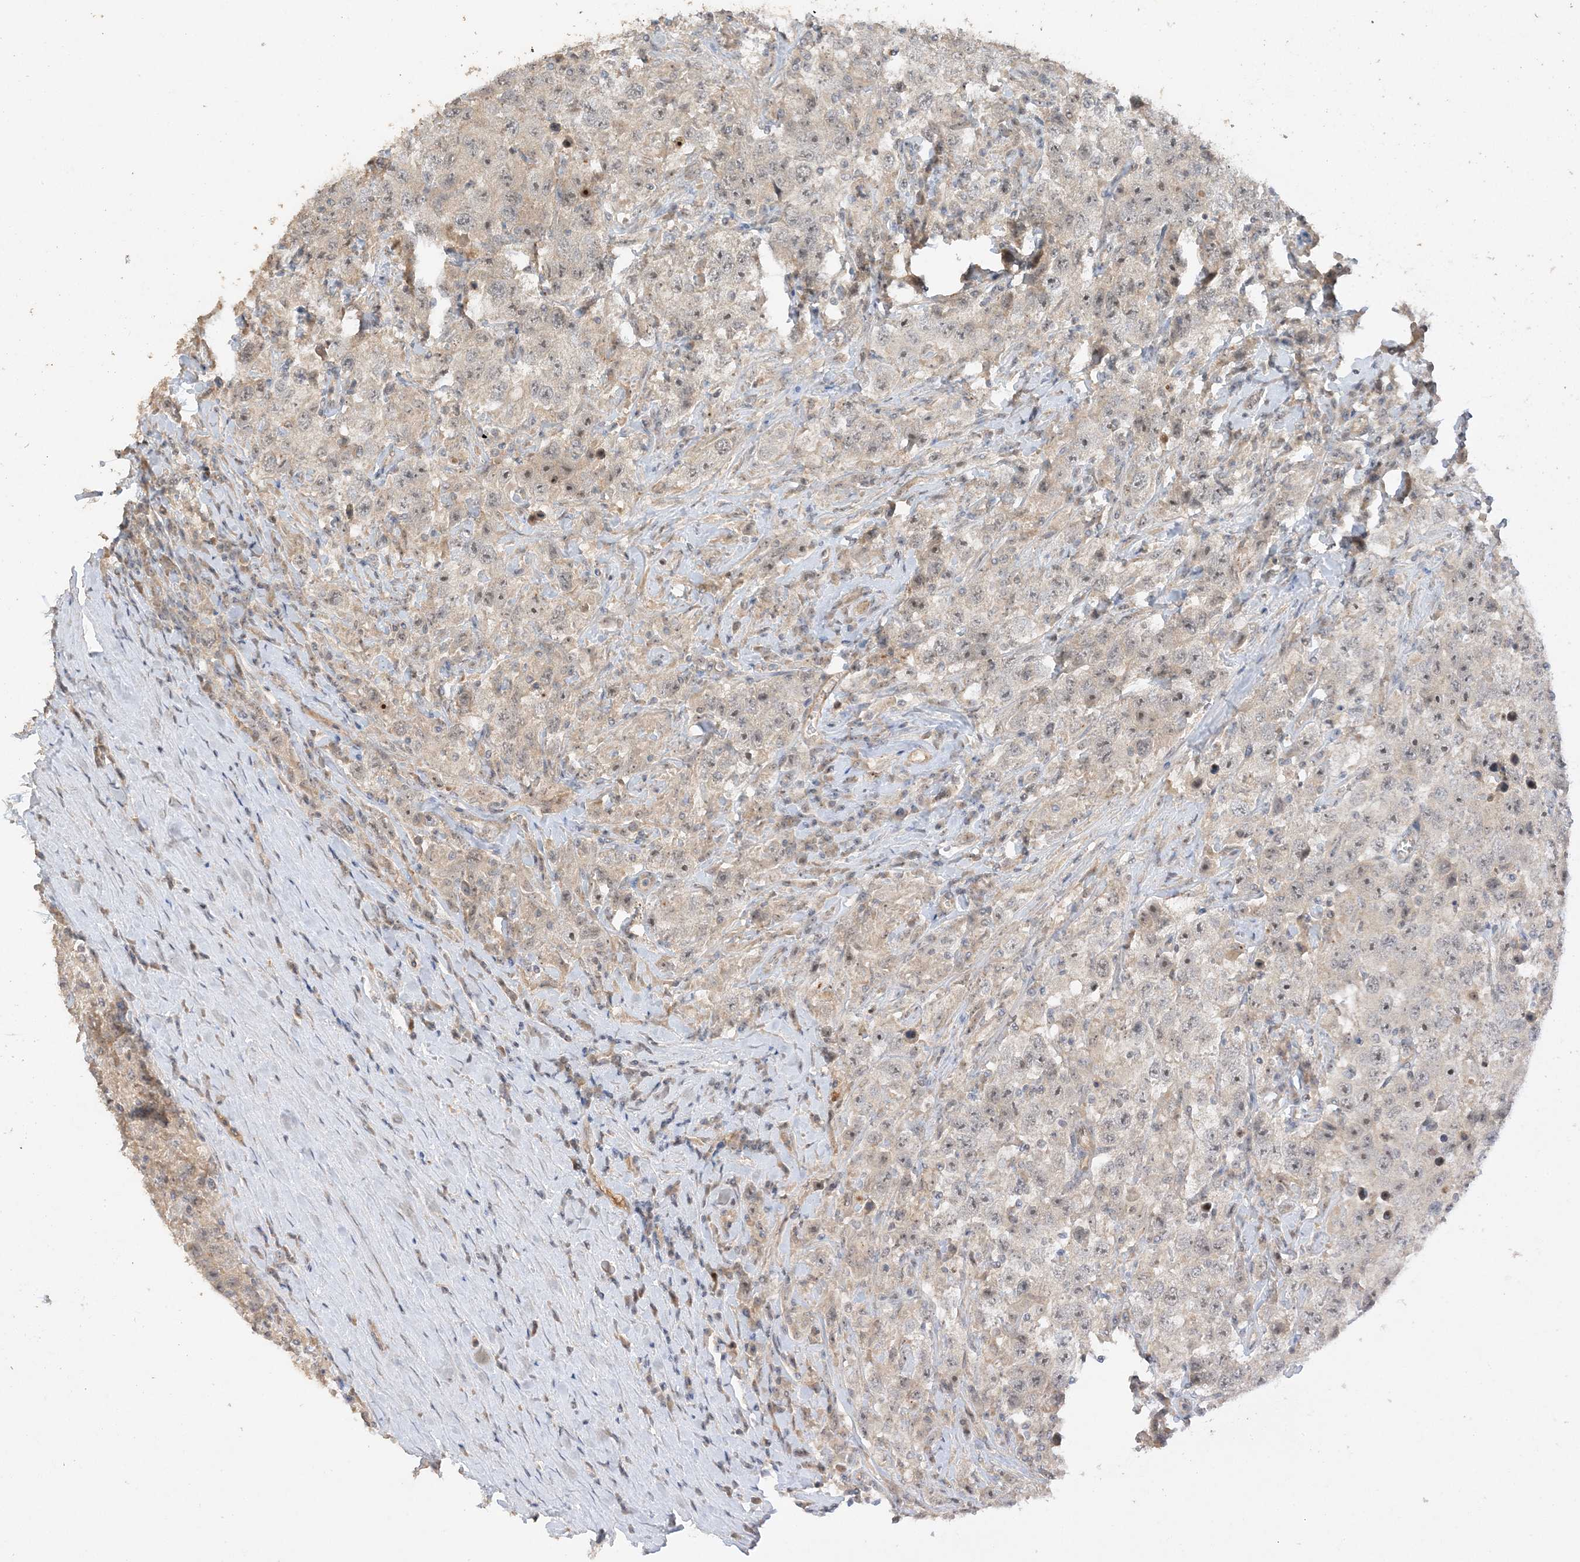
{"staining": {"intensity": "weak", "quantity": "<25%", "location": "nuclear"}, "tissue": "testis cancer", "cell_type": "Tumor cells", "image_type": "cancer", "snomed": [{"axis": "morphology", "description": "Seminoma, NOS"}, {"axis": "topography", "description": "Testis"}], "caption": "This image is of testis cancer (seminoma) stained with immunohistochemistry (IHC) to label a protein in brown with the nuclei are counter-stained blue. There is no expression in tumor cells. Brightfield microscopy of immunohistochemistry stained with DAB (brown) and hematoxylin (blue), captured at high magnification.", "gene": "DDX18", "patient": {"sex": "male", "age": 41}}